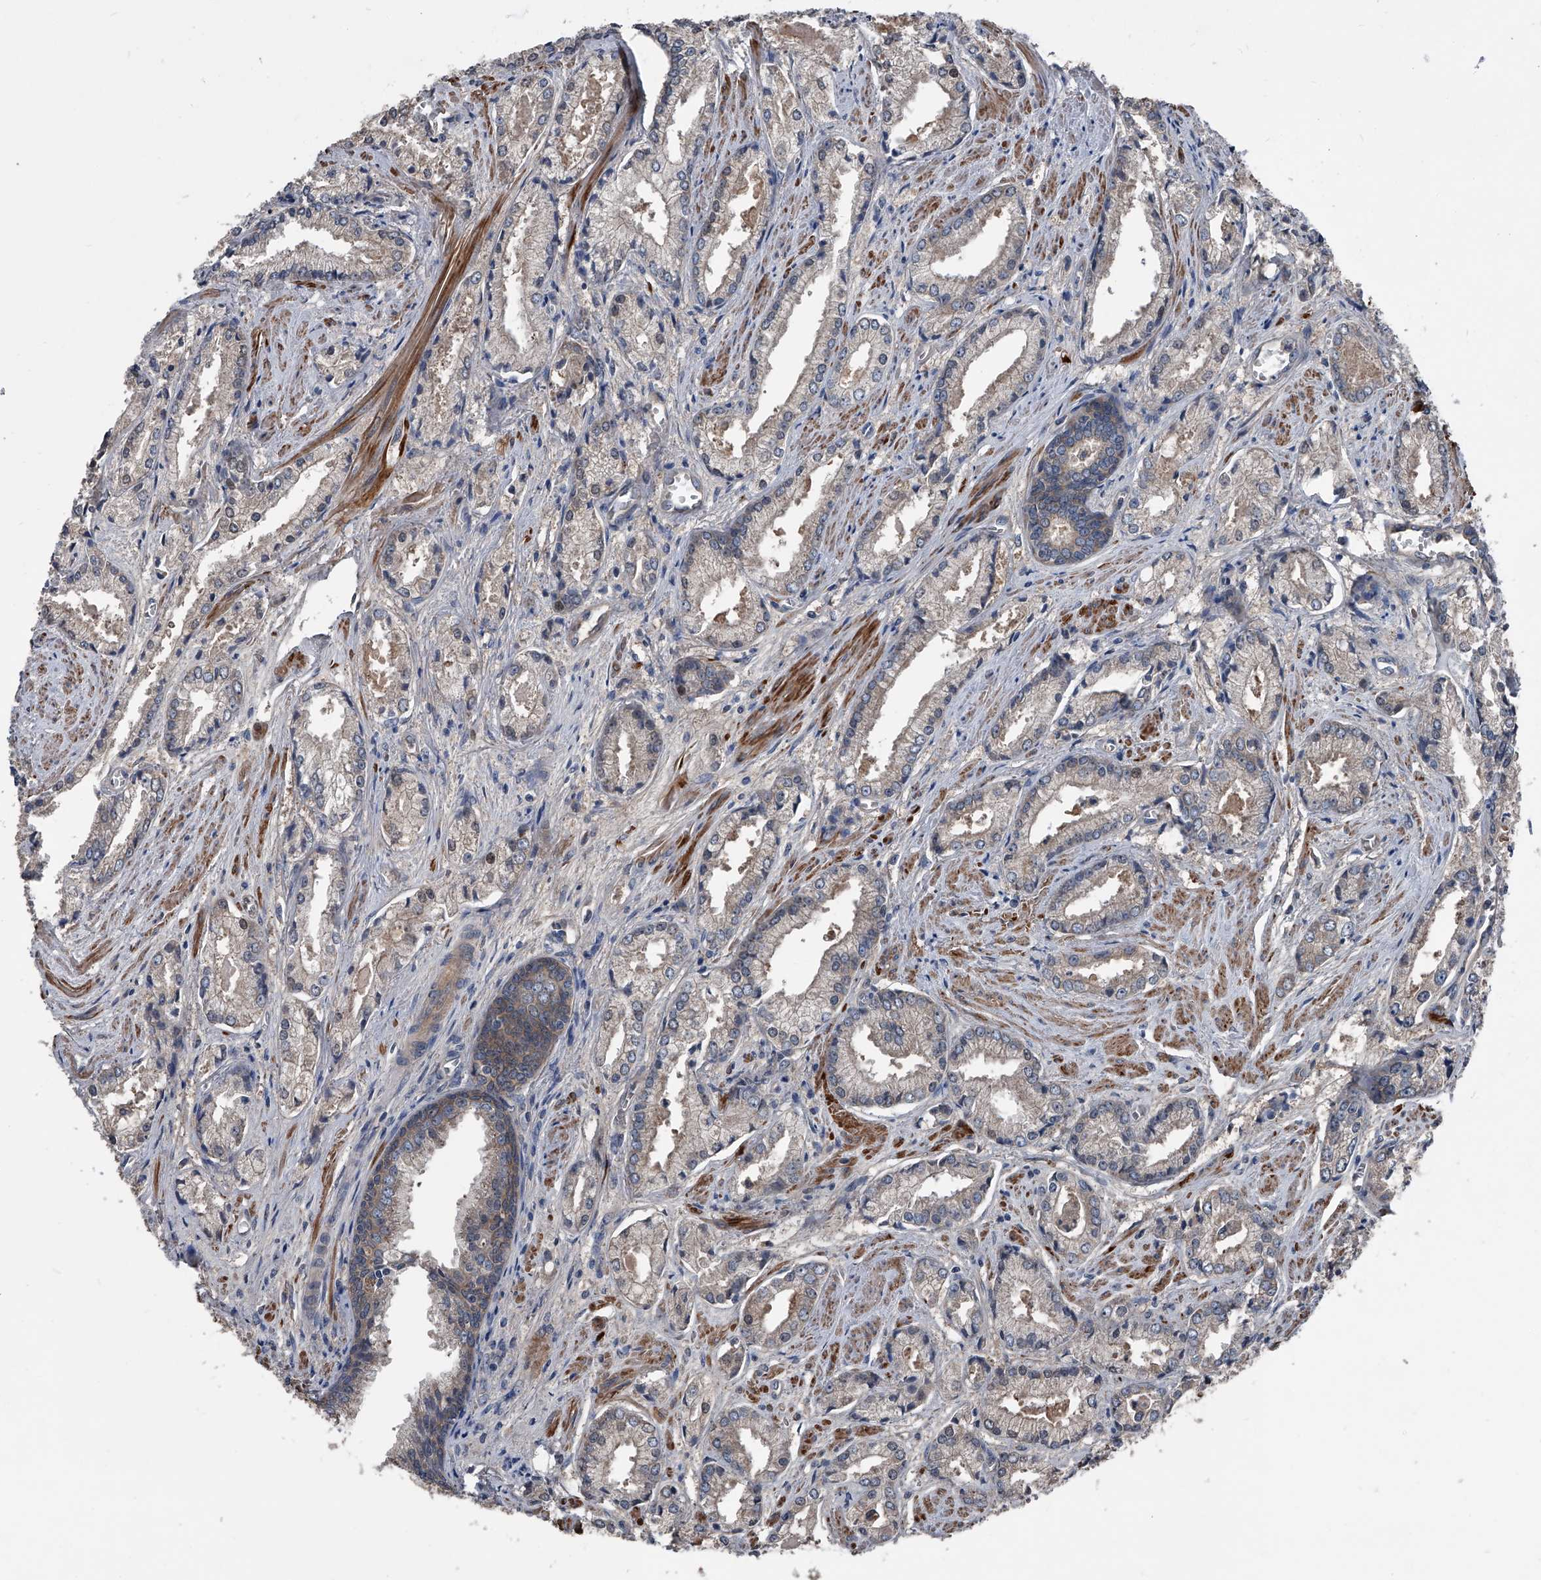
{"staining": {"intensity": "negative", "quantity": "none", "location": "none"}, "tissue": "prostate cancer", "cell_type": "Tumor cells", "image_type": "cancer", "snomed": [{"axis": "morphology", "description": "Adenocarcinoma, Low grade"}, {"axis": "topography", "description": "Prostate"}], "caption": "The histopathology image shows no staining of tumor cells in prostate cancer. (Brightfield microscopy of DAB (3,3'-diaminobenzidine) immunohistochemistry (IHC) at high magnification).", "gene": "KIF13A", "patient": {"sex": "male", "age": 54}}